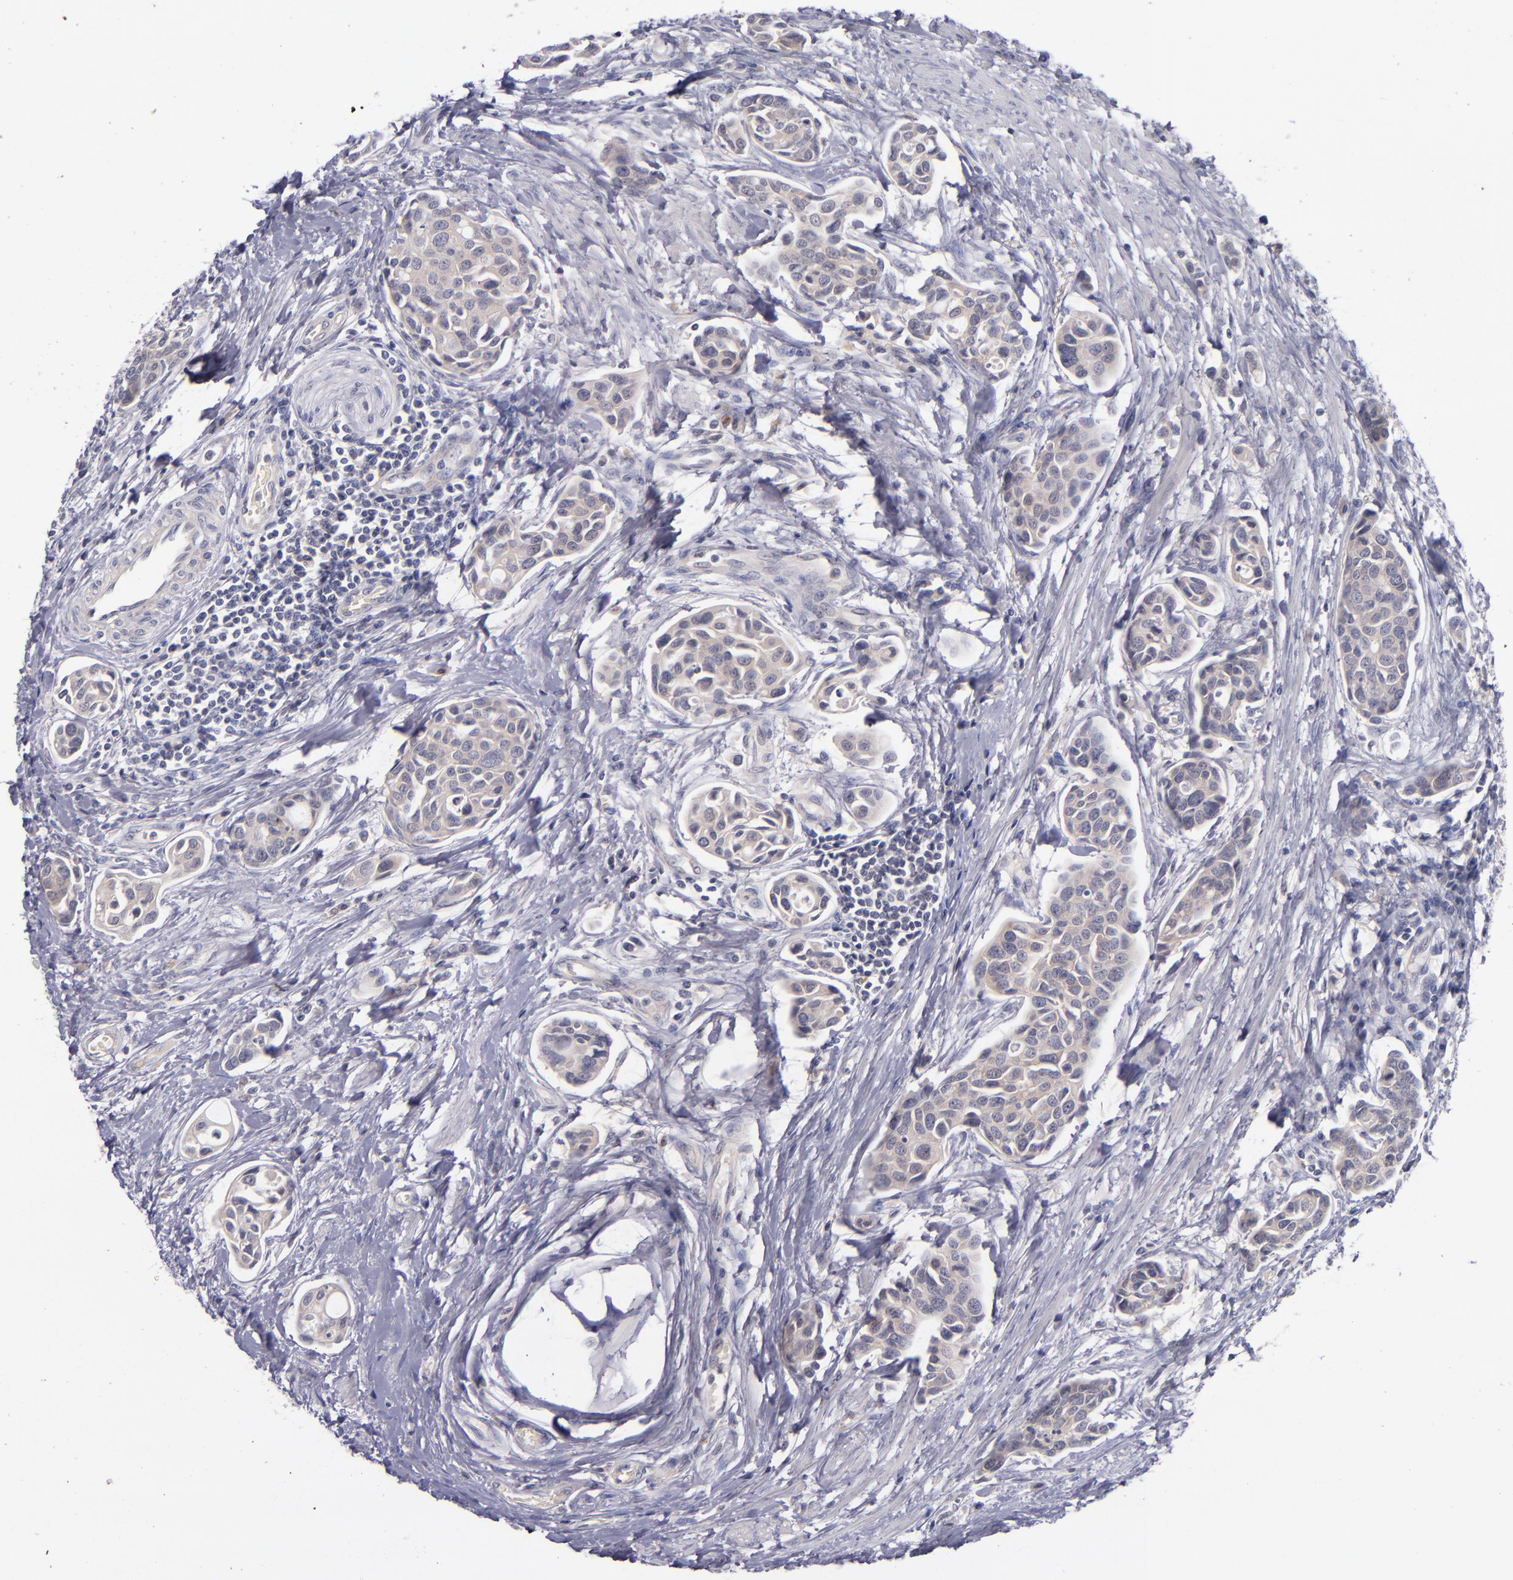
{"staining": {"intensity": "weak", "quantity": "25%-75%", "location": "cytoplasmic/membranous"}, "tissue": "urothelial cancer", "cell_type": "Tumor cells", "image_type": "cancer", "snomed": [{"axis": "morphology", "description": "Urothelial carcinoma, High grade"}, {"axis": "topography", "description": "Urinary bladder"}], "caption": "Immunohistochemical staining of human high-grade urothelial carcinoma shows low levels of weak cytoplasmic/membranous staining in about 25%-75% of tumor cells.", "gene": "TSC2", "patient": {"sex": "male", "age": 78}}